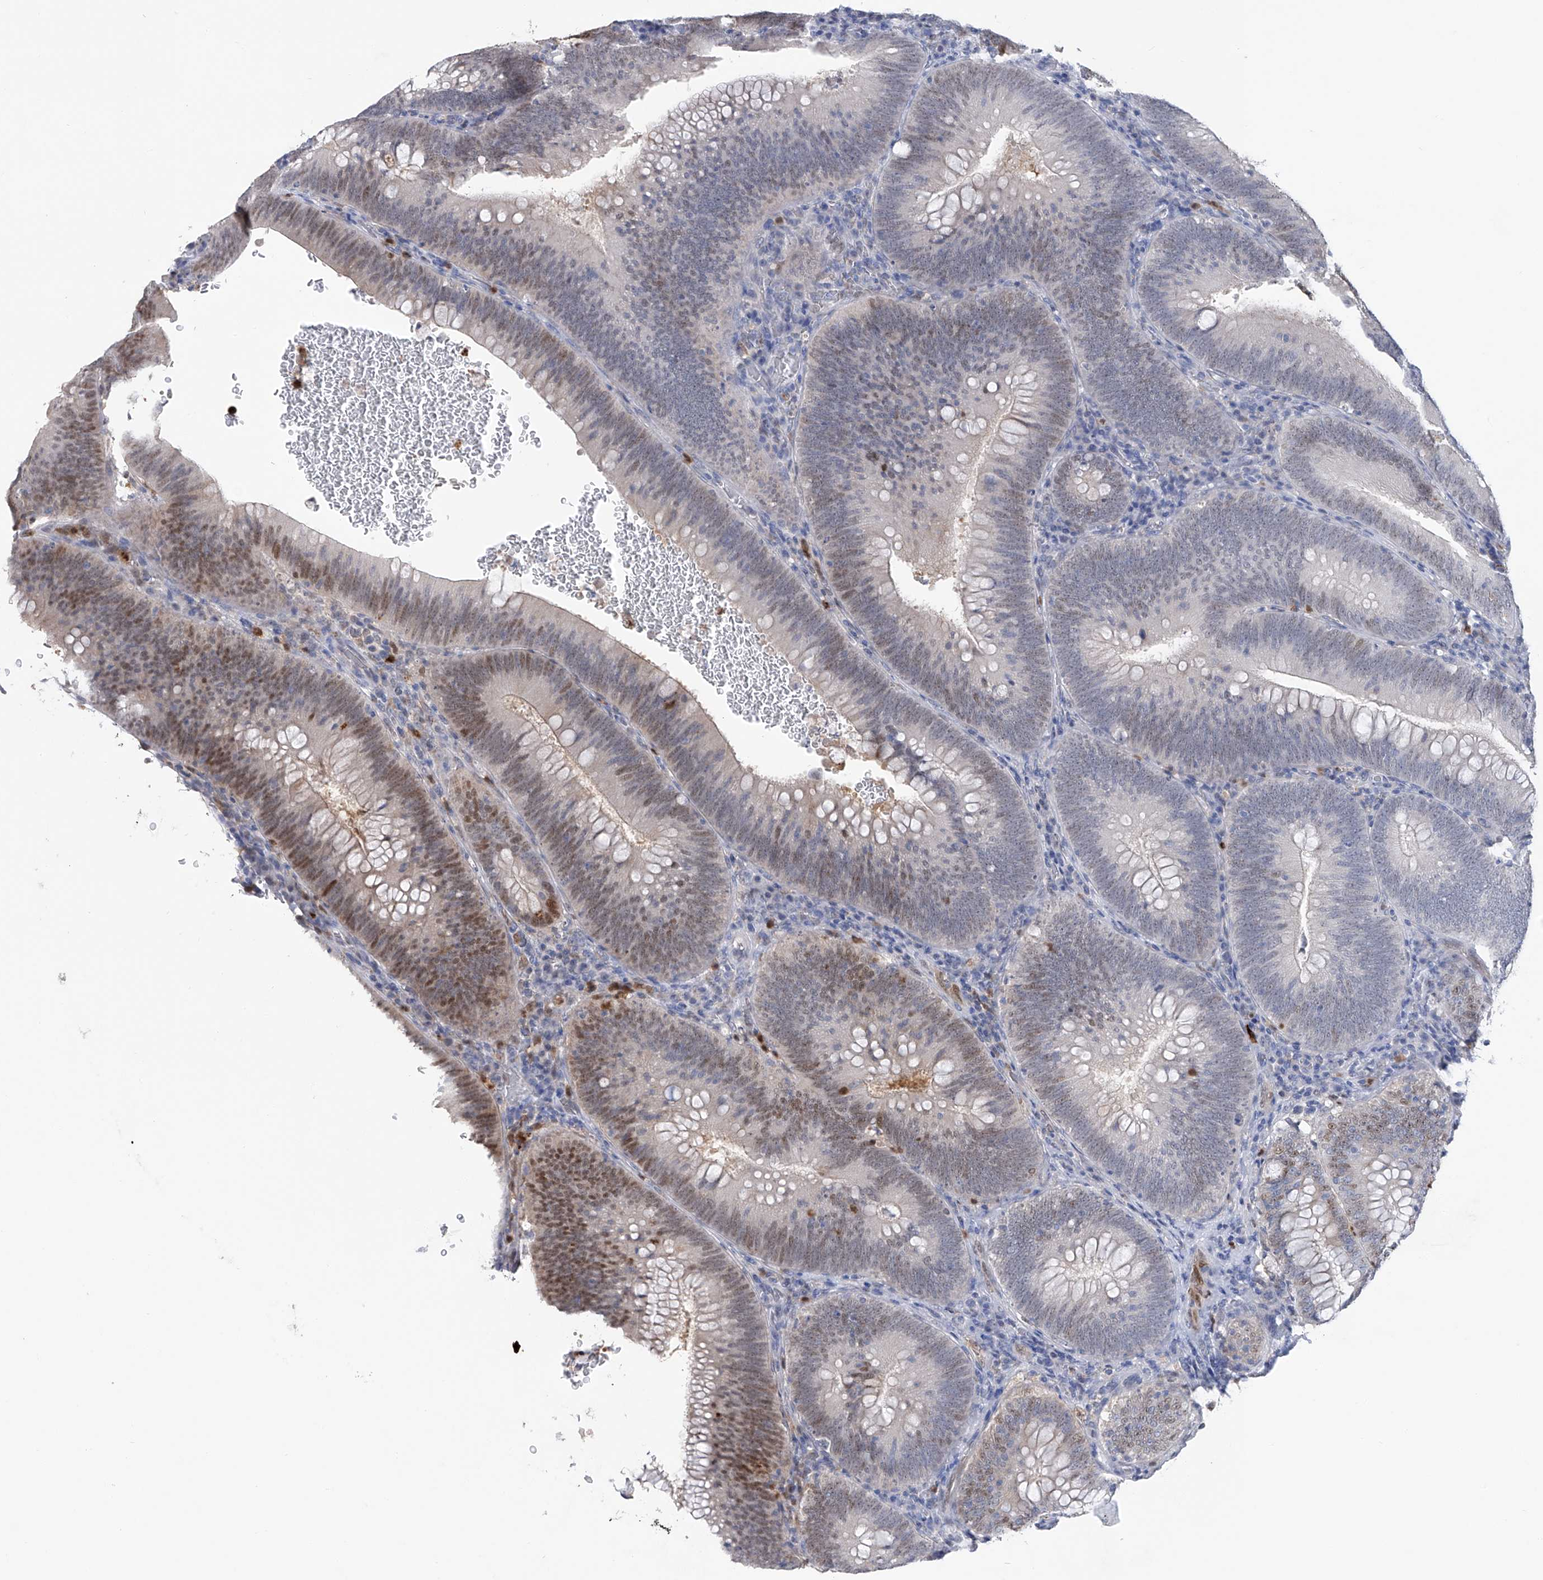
{"staining": {"intensity": "moderate", "quantity": "25%-75%", "location": "nuclear"}, "tissue": "colorectal cancer", "cell_type": "Tumor cells", "image_type": "cancer", "snomed": [{"axis": "morphology", "description": "Normal tissue, NOS"}, {"axis": "topography", "description": "Colon"}], "caption": "Tumor cells exhibit moderate nuclear expression in about 25%-75% of cells in colorectal cancer. Using DAB (brown) and hematoxylin (blue) stains, captured at high magnification using brightfield microscopy.", "gene": "PHF20", "patient": {"sex": "female", "age": 82}}